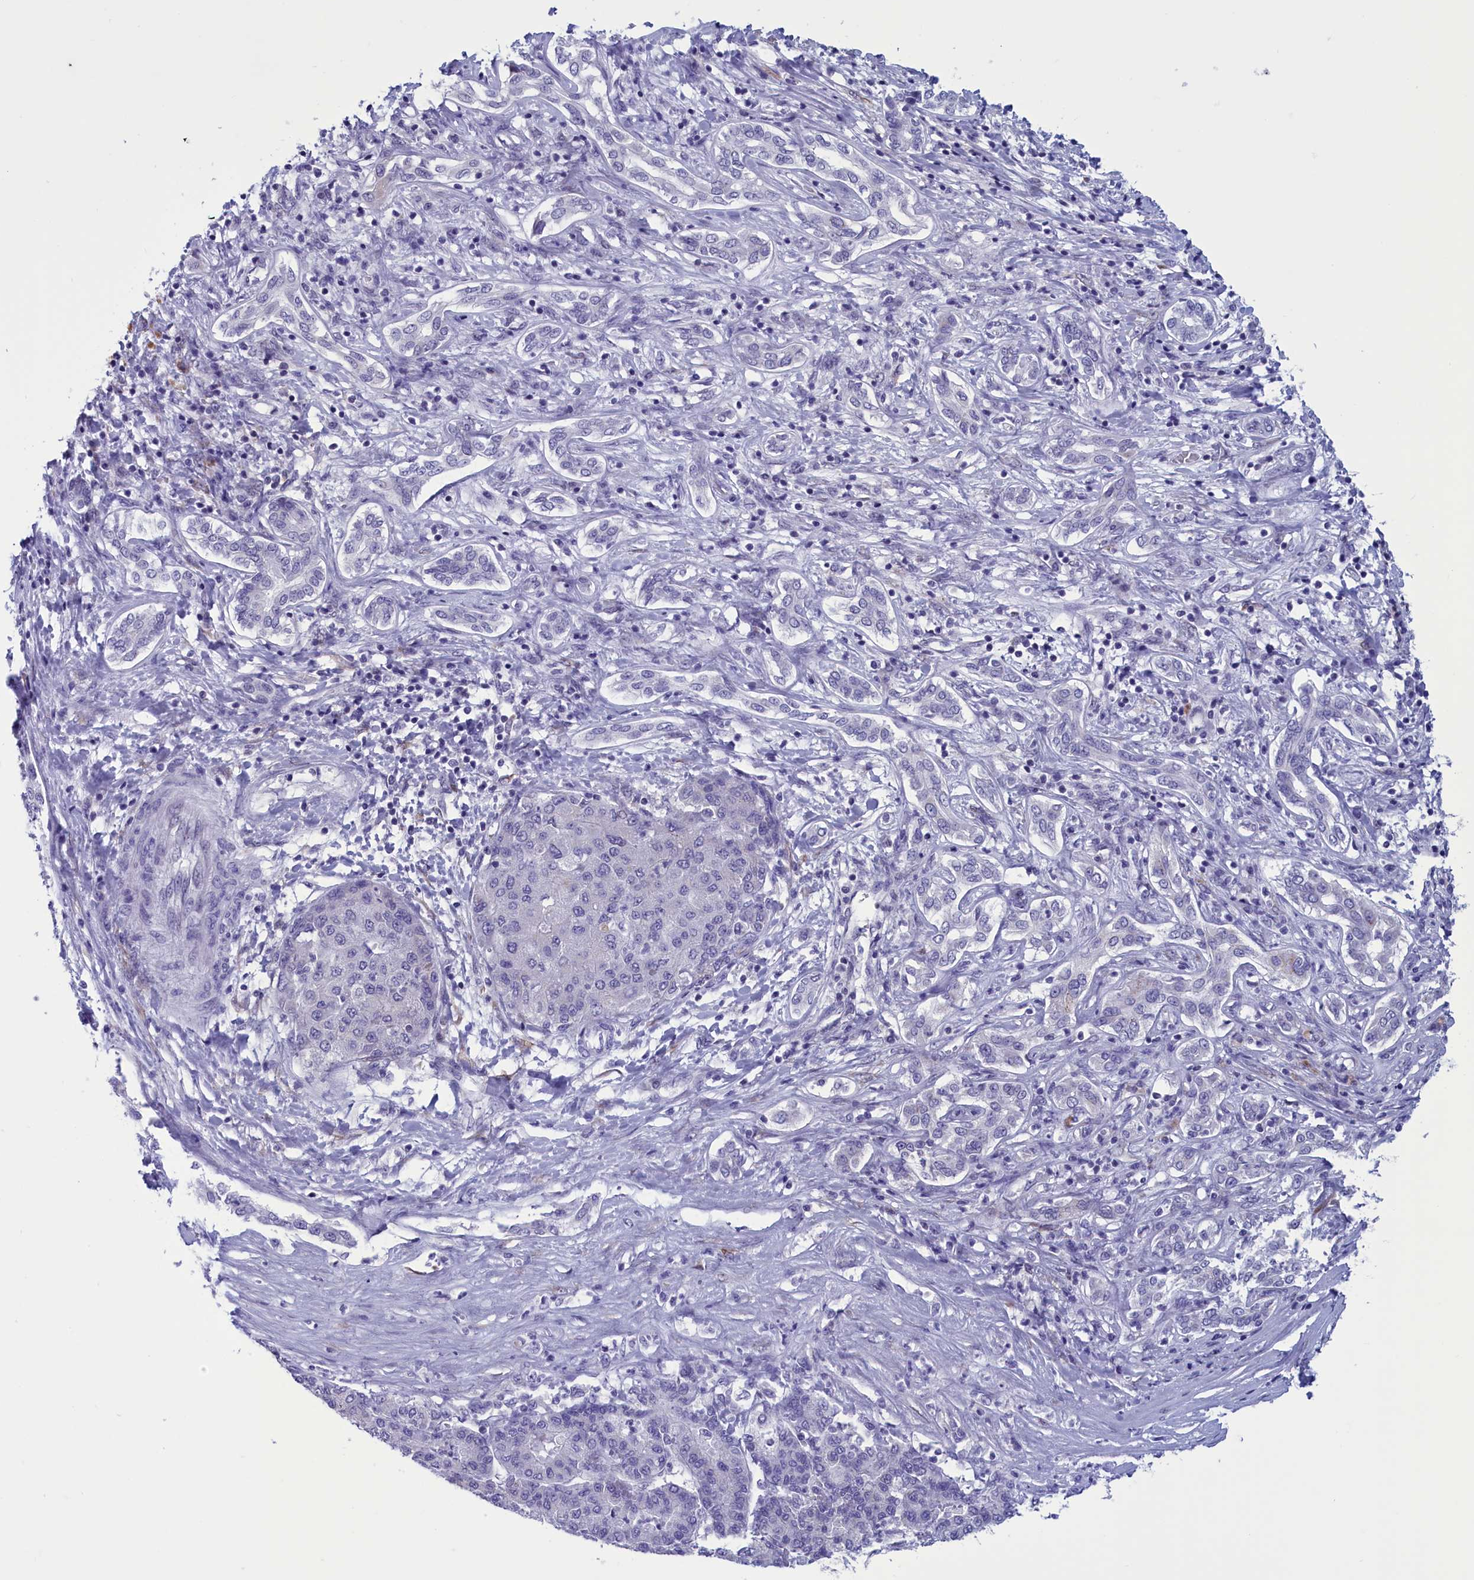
{"staining": {"intensity": "negative", "quantity": "none", "location": "none"}, "tissue": "liver cancer", "cell_type": "Tumor cells", "image_type": "cancer", "snomed": [{"axis": "morphology", "description": "Carcinoma, Hepatocellular, NOS"}, {"axis": "topography", "description": "Liver"}], "caption": "Tumor cells show no significant protein staining in liver cancer. Brightfield microscopy of IHC stained with DAB (3,3'-diaminobenzidine) (brown) and hematoxylin (blue), captured at high magnification.", "gene": "PARS2", "patient": {"sex": "male", "age": 65}}